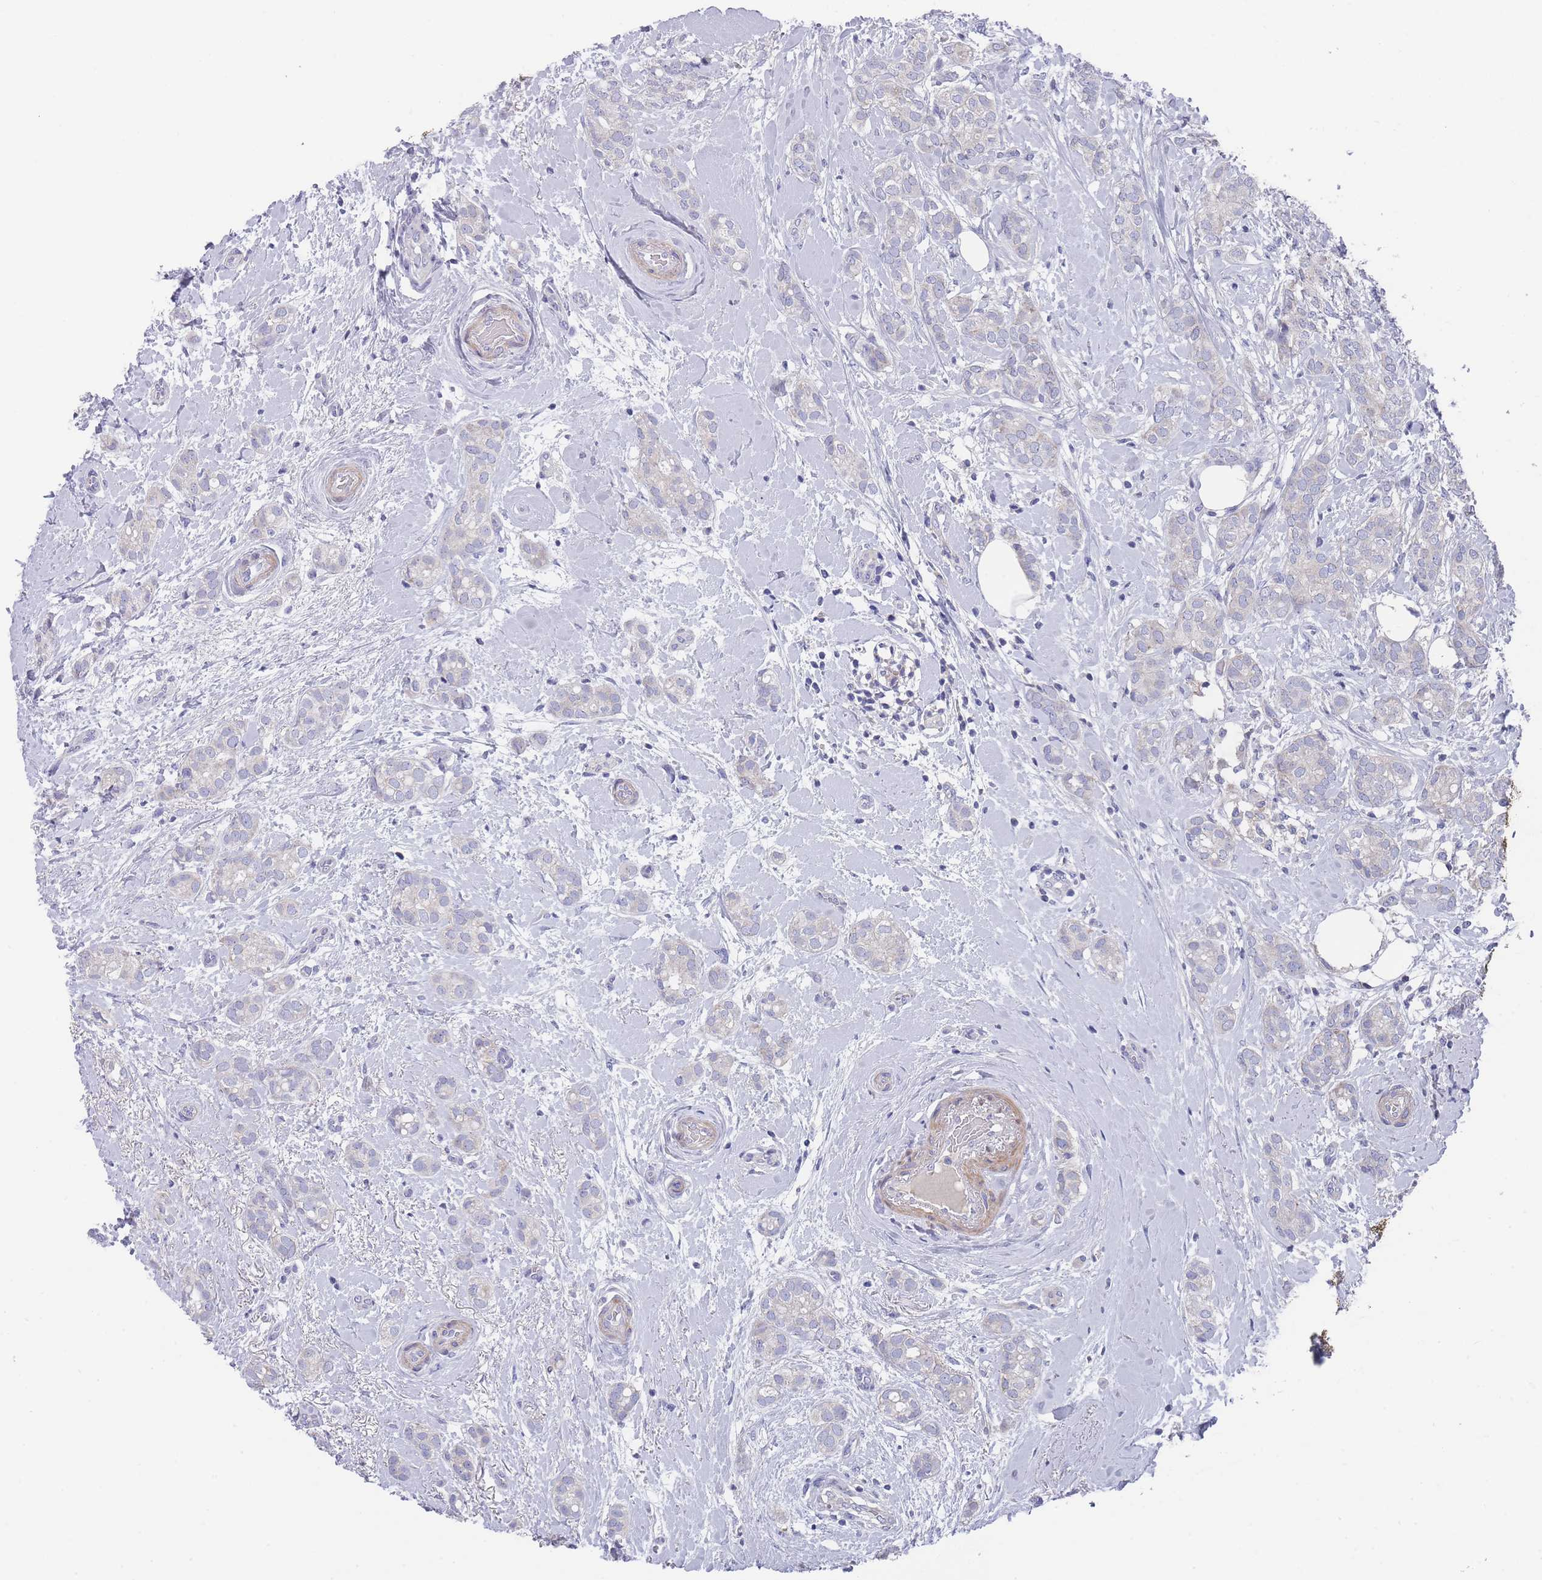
{"staining": {"intensity": "negative", "quantity": "none", "location": "none"}, "tissue": "breast cancer", "cell_type": "Tumor cells", "image_type": "cancer", "snomed": [{"axis": "morphology", "description": "Duct carcinoma"}, {"axis": "topography", "description": "Breast"}], "caption": "The IHC histopathology image has no significant positivity in tumor cells of breast cancer tissue.", "gene": "SCCPDH", "patient": {"sex": "female", "age": 73}}